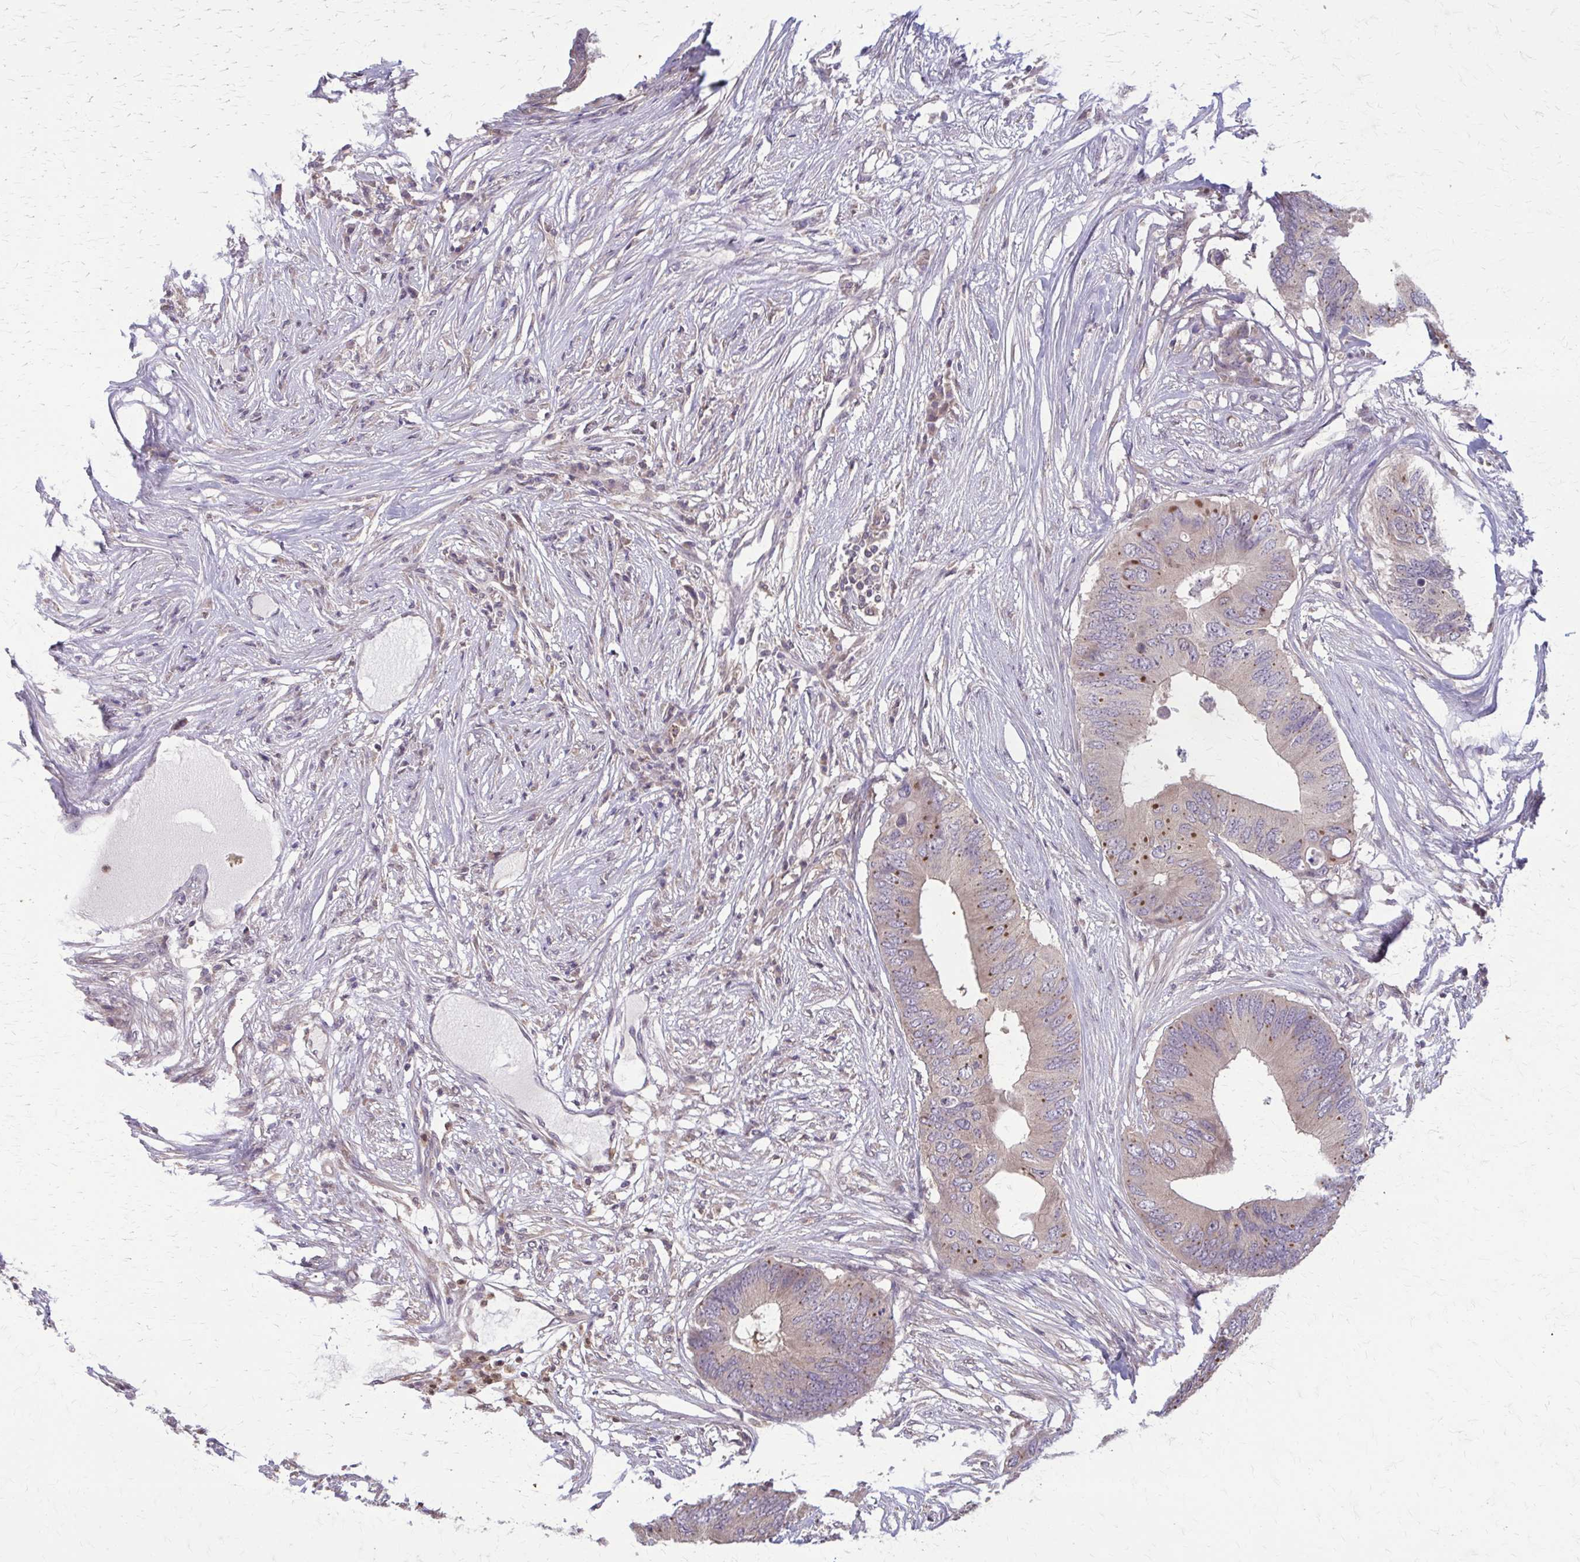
{"staining": {"intensity": "moderate", "quantity": "<25%", "location": "cytoplasmic/membranous"}, "tissue": "colorectal cancer", "cell_type": "Tumor cells", "image_type": "cancer", "snomed": [{"axis": "morphology", "description": "Adenocarcinoma, NOS"}, {"axis": "topography", "description": "Colon"}], "caption": "Immunohistochemical staining of colorectal adenocarcinoma exhibits low levels of moderate cytoplasmic/membranous protein positivity in about <25% of tumor cells.", "gene": "NRBF2", "patient": {"sex": "male", "age": 71}}